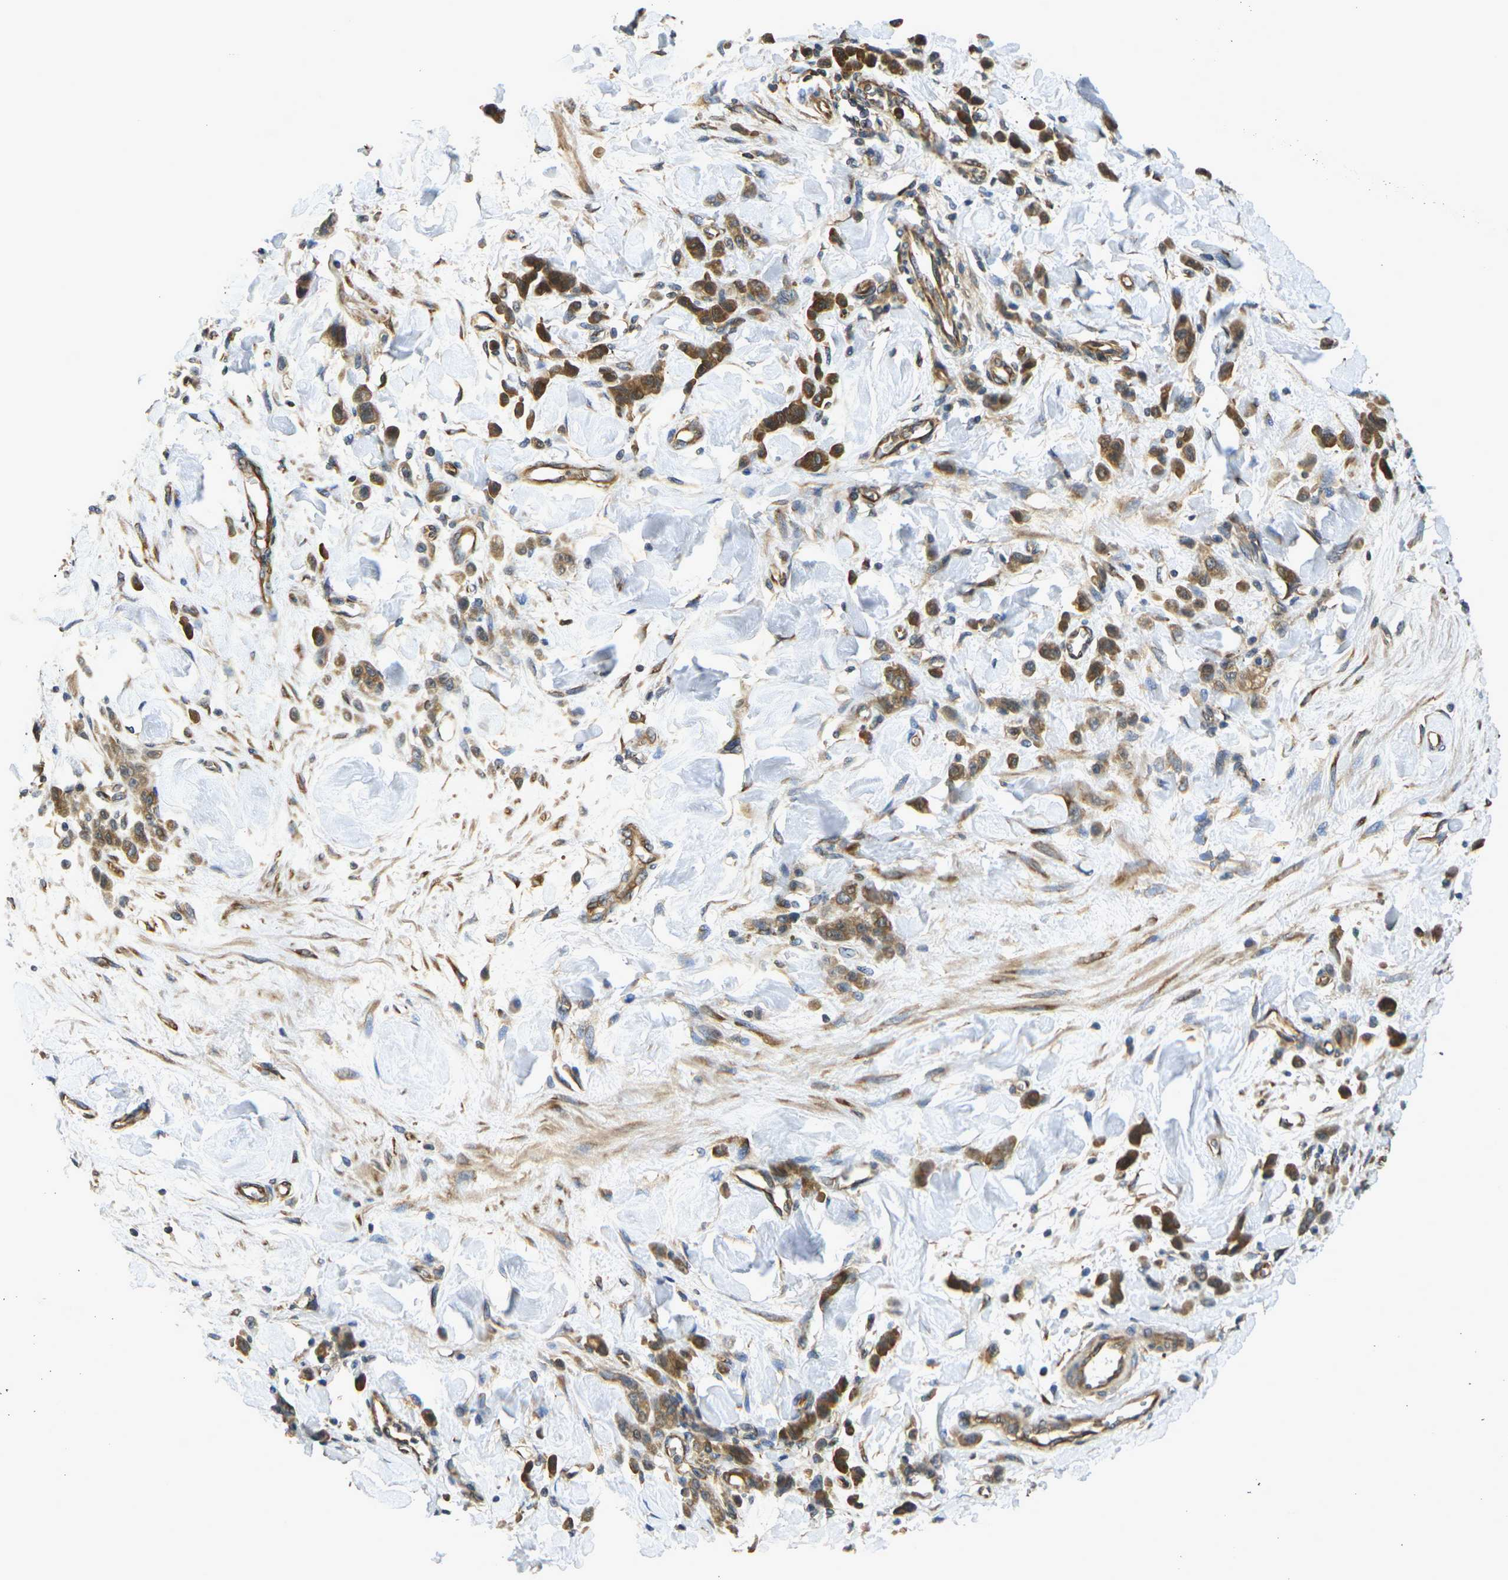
{"staining": {"intensity": "strong", "quantity": ">75%", "location": "cytoplasmic/membranous"}, "tissue": "stomach cancer", "cell_type": "Tumor cells", "image_type": "cancer", "snomed": [{"axis": "morphology", "description": "Normal tissue, NOS"}, {"axis": "morphology", "description": "Adenocarcinoma, NOS"}, {"axis": "topography", "description": "Stomach"}], "caption": "Adenocarcinoma (stomach) stained with immunohistochemistry (IHC) demonstrates strong cytoplasmic/membranous staining in approximately >75% of tumor cells.", "gene": "CAST", "patient": {"sex": "male", "age": 82}}